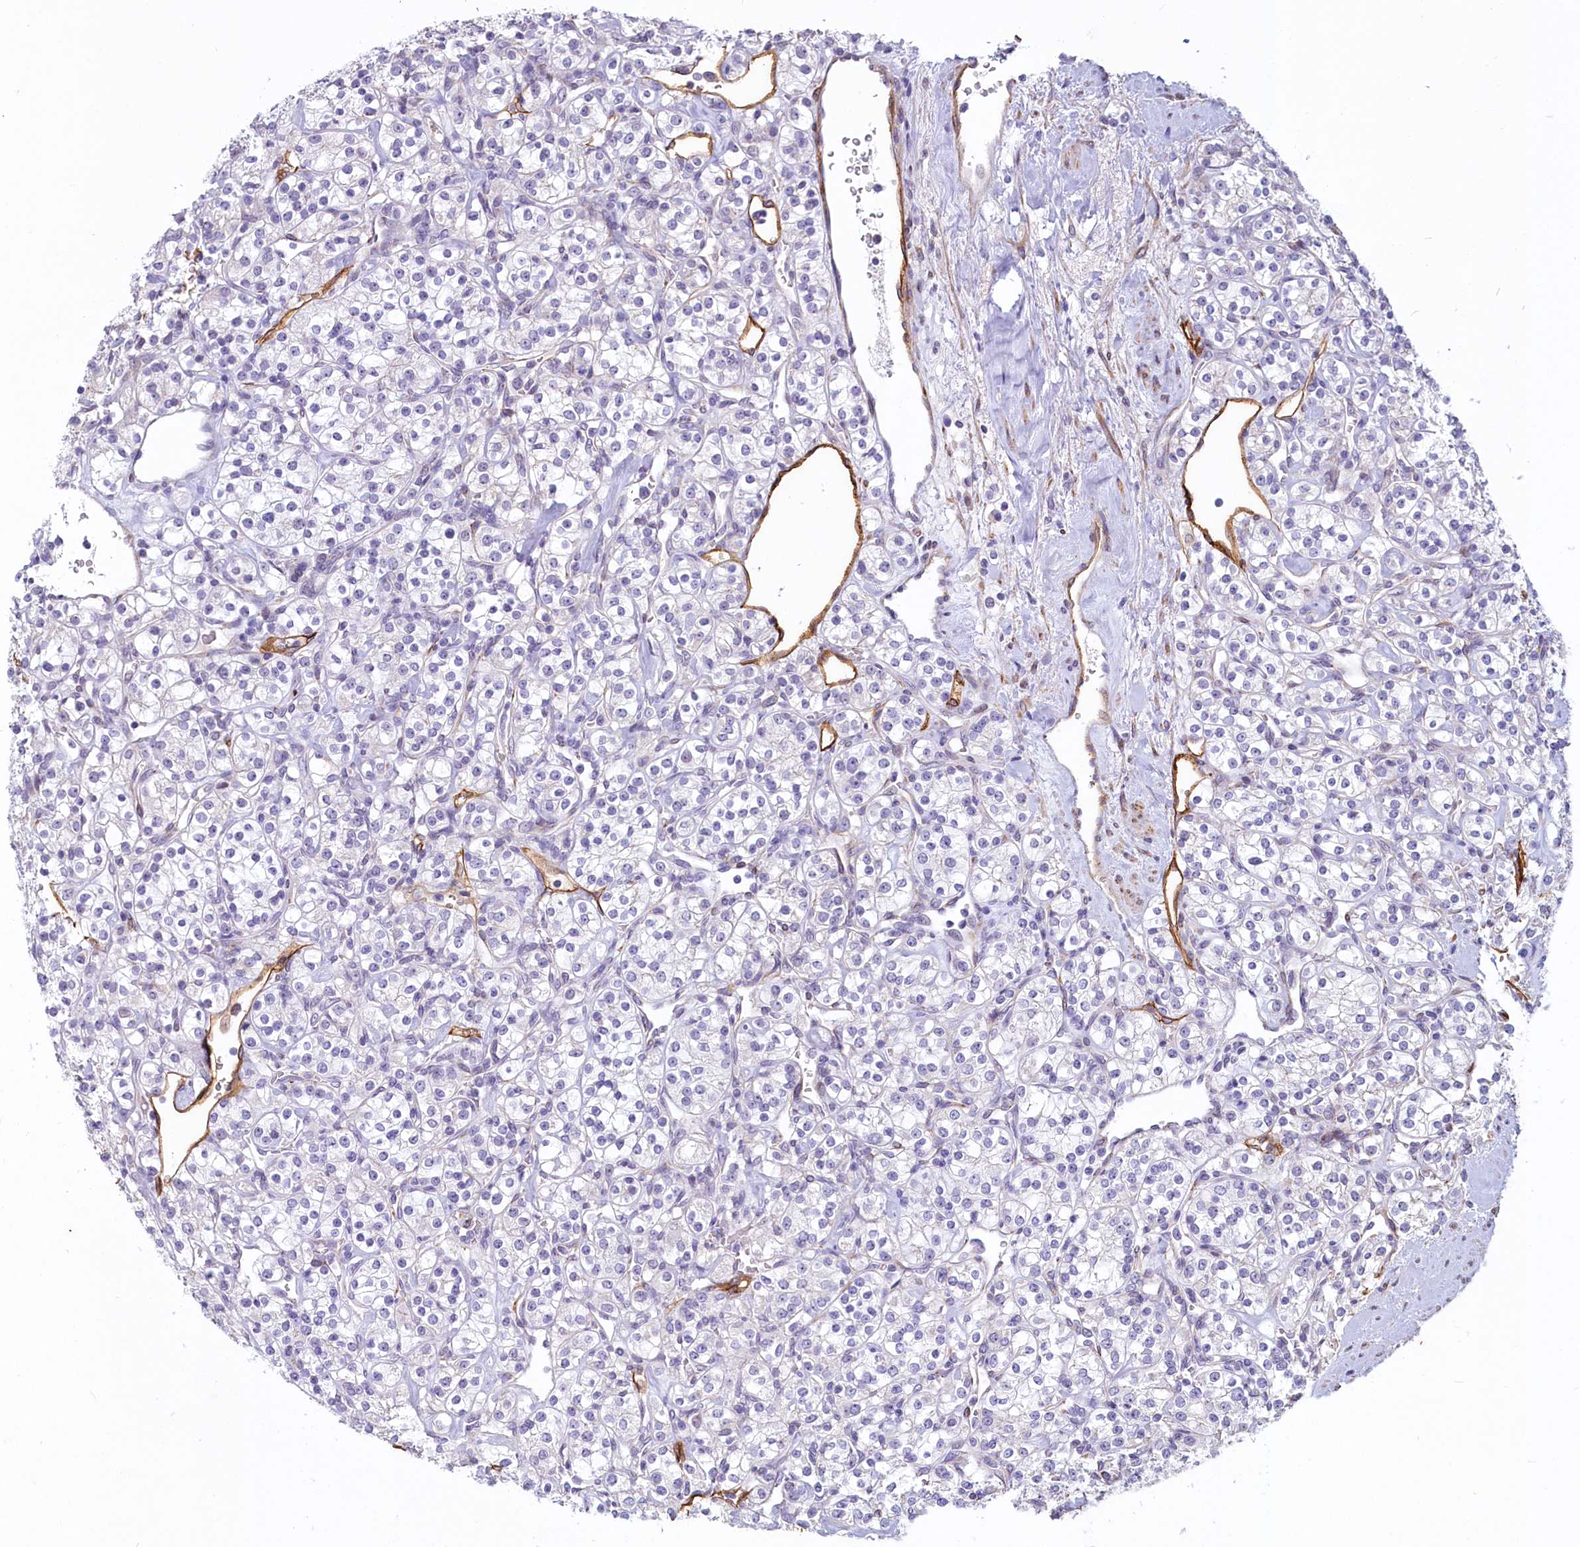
{"staining": {"intensity": "negative", "quantity": "none", "location": "none"}, "tissue": "renal cancer", "cell_type": "Tumor cells", "image_type": "cancer", "snomed": [{"axis": "morphology", "description": "Adenocarcinoma, NOS"}, {"axis": "topography", "description": "Kidney"}], "caption": "Immunohistochemistry (IHC) micrograph of neoplastic tissue: renal cancer stained with DAB displays no significant protein positivity in tumor cells.", "gene": "PROCR", "patient": {"sex": "male", "age": 77}}